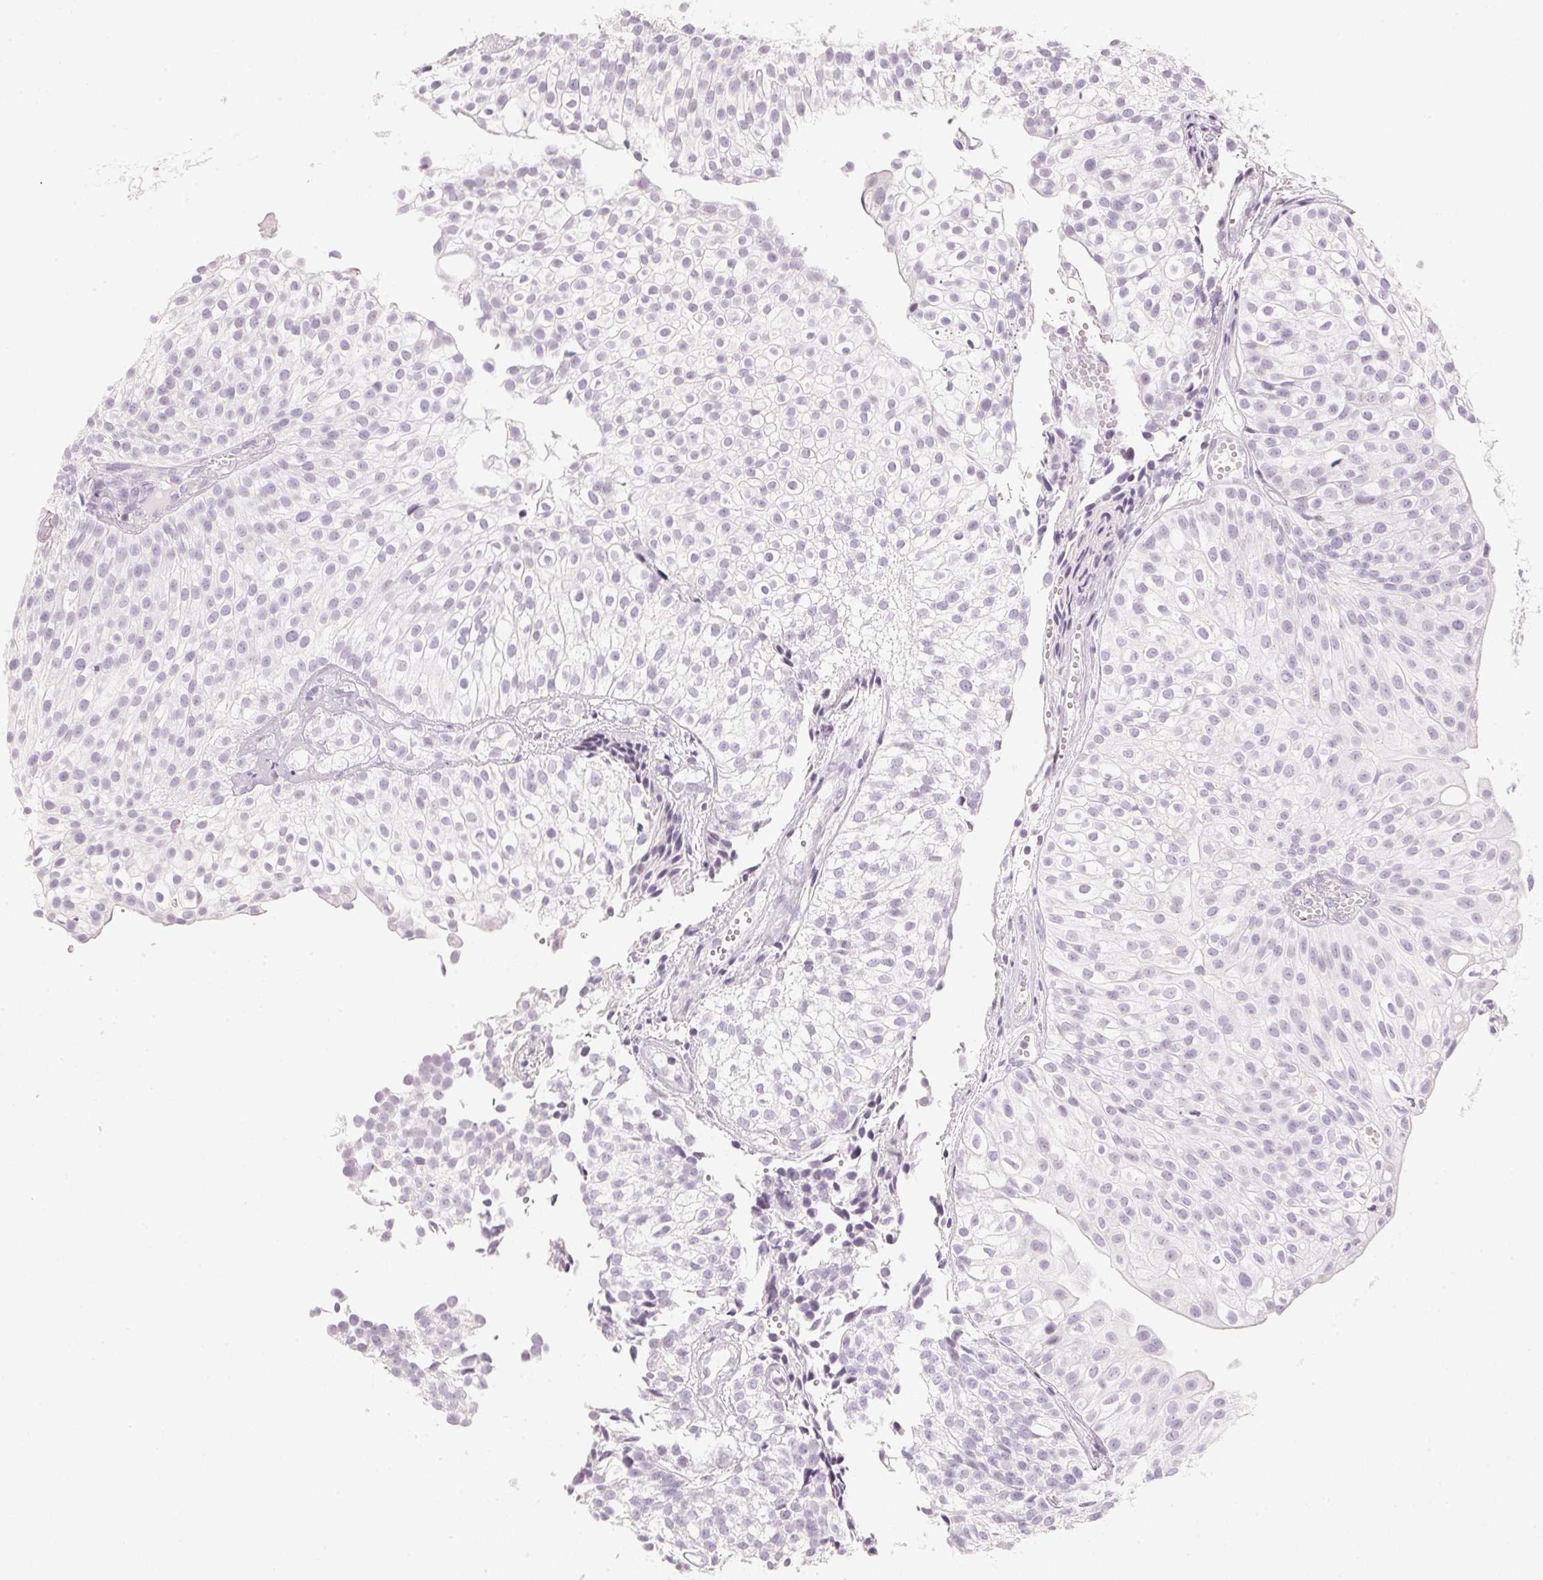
{"staining": {"intensity": "negative", "quantity": "none", "location": "none"}, "tissue": "urothelial cancer", "cell_type": "Tumor cells", "image_type": "cancer", "snomed": [{"axis": "morphology", "description": "Urothelial carcinoma, Low grade"}, {"axis": "topography", "description": "Urinary bladder"}], "caption": "Tumor cells are negative for brown protein staining in low-grade urothelial carcinoma. The staining was performed using DAB (3,3'-diaminobenzidine) to visualize the protein expression in brown, while the nuclei were stained in blue with hematoxylin (Magnification: 20x).", "gene": "SLC22A8", "patient": {"sex": "male", "age": 70}}